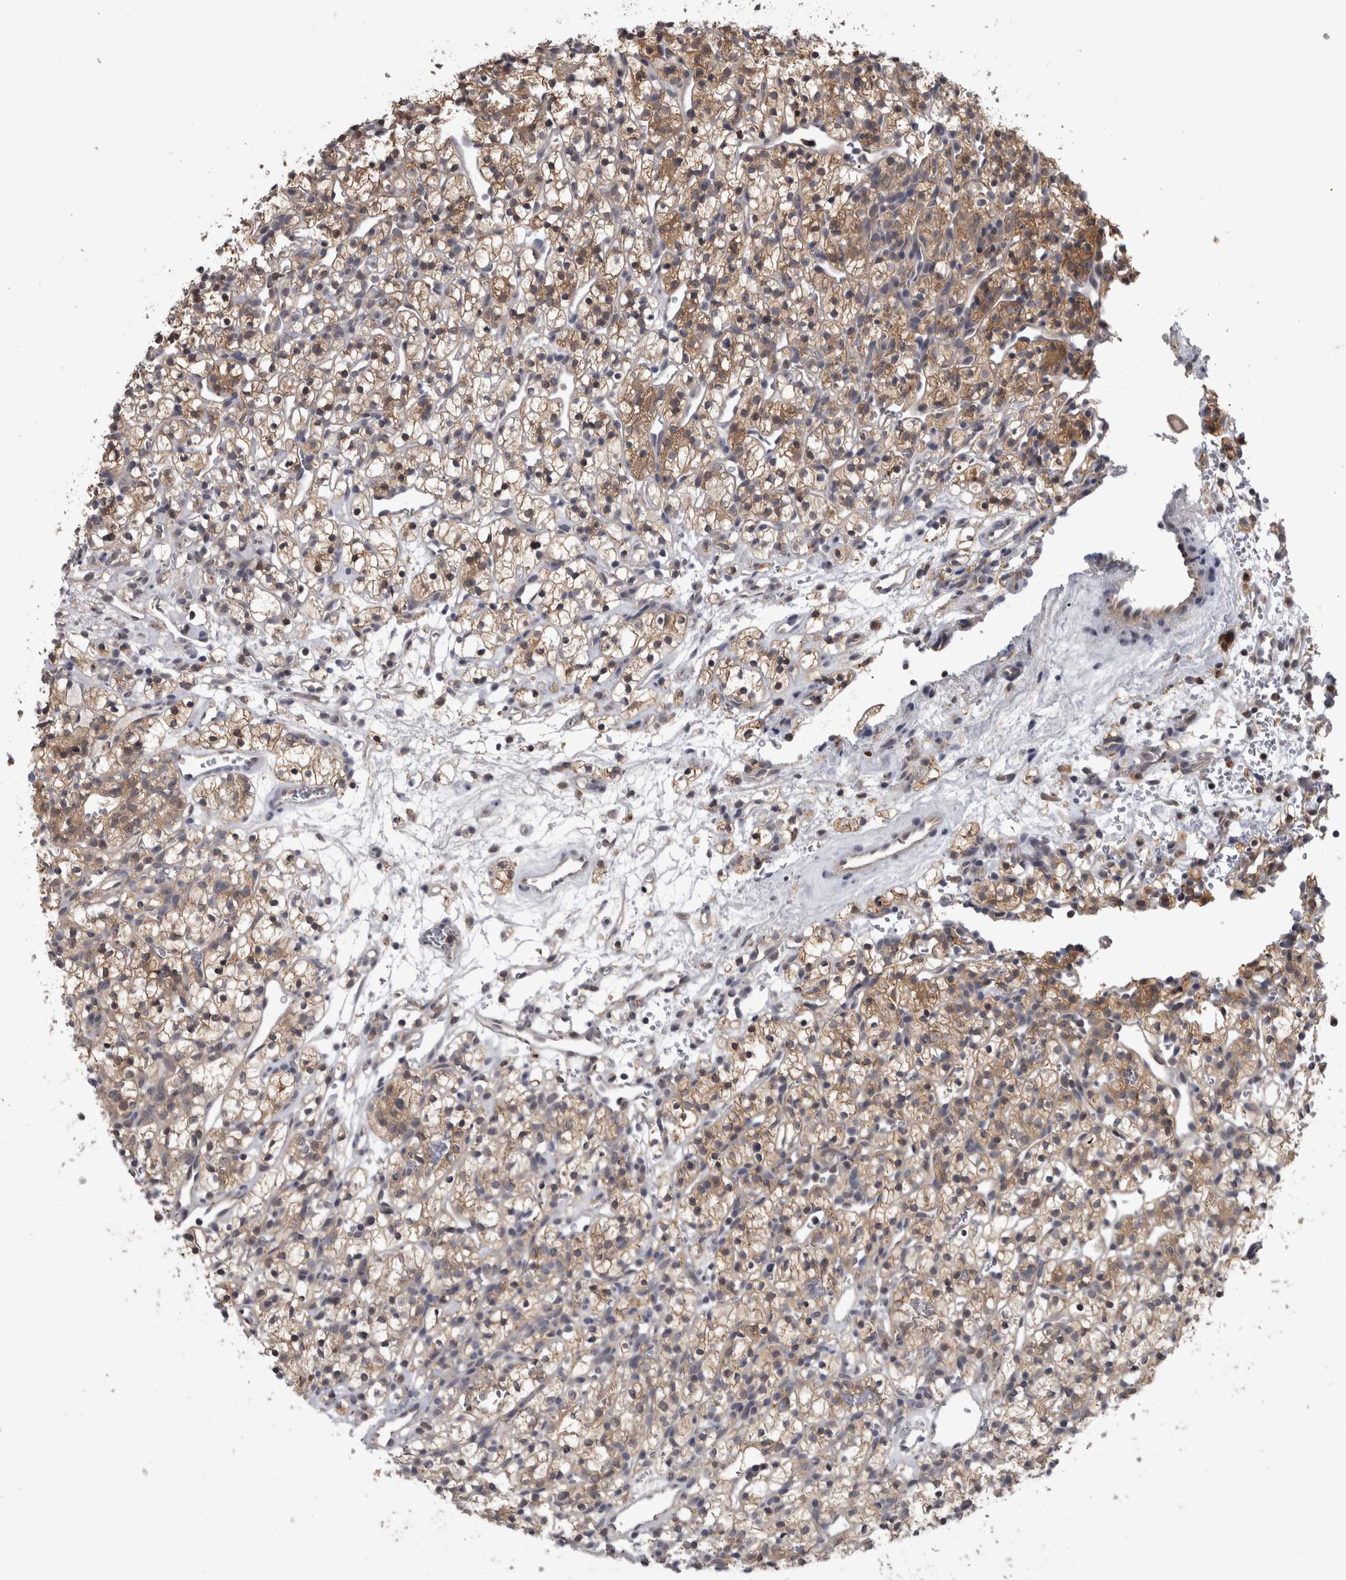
{"staining": {"intensity": "weak", "quantity": ">75%", "location": "cytoplasmic/membranous"}, "tissue": "renal cancer", "cell_type": "Tumor cells", "image_type": "cancer", "snomed": [{"axis": "morphology", "description": "Adenocarcinoma, NOS"}, {"axis": "topography", "description": "Kidney"}], "caption": "Immunohistochemical staining of renal cancer (adenocarcinoma) displays low levels of weak cytoplasmic/membranous protein positivity in about >75% of tumor cells.", "gene": "APRT", "patient": {"sex": "female", "age": 57}}